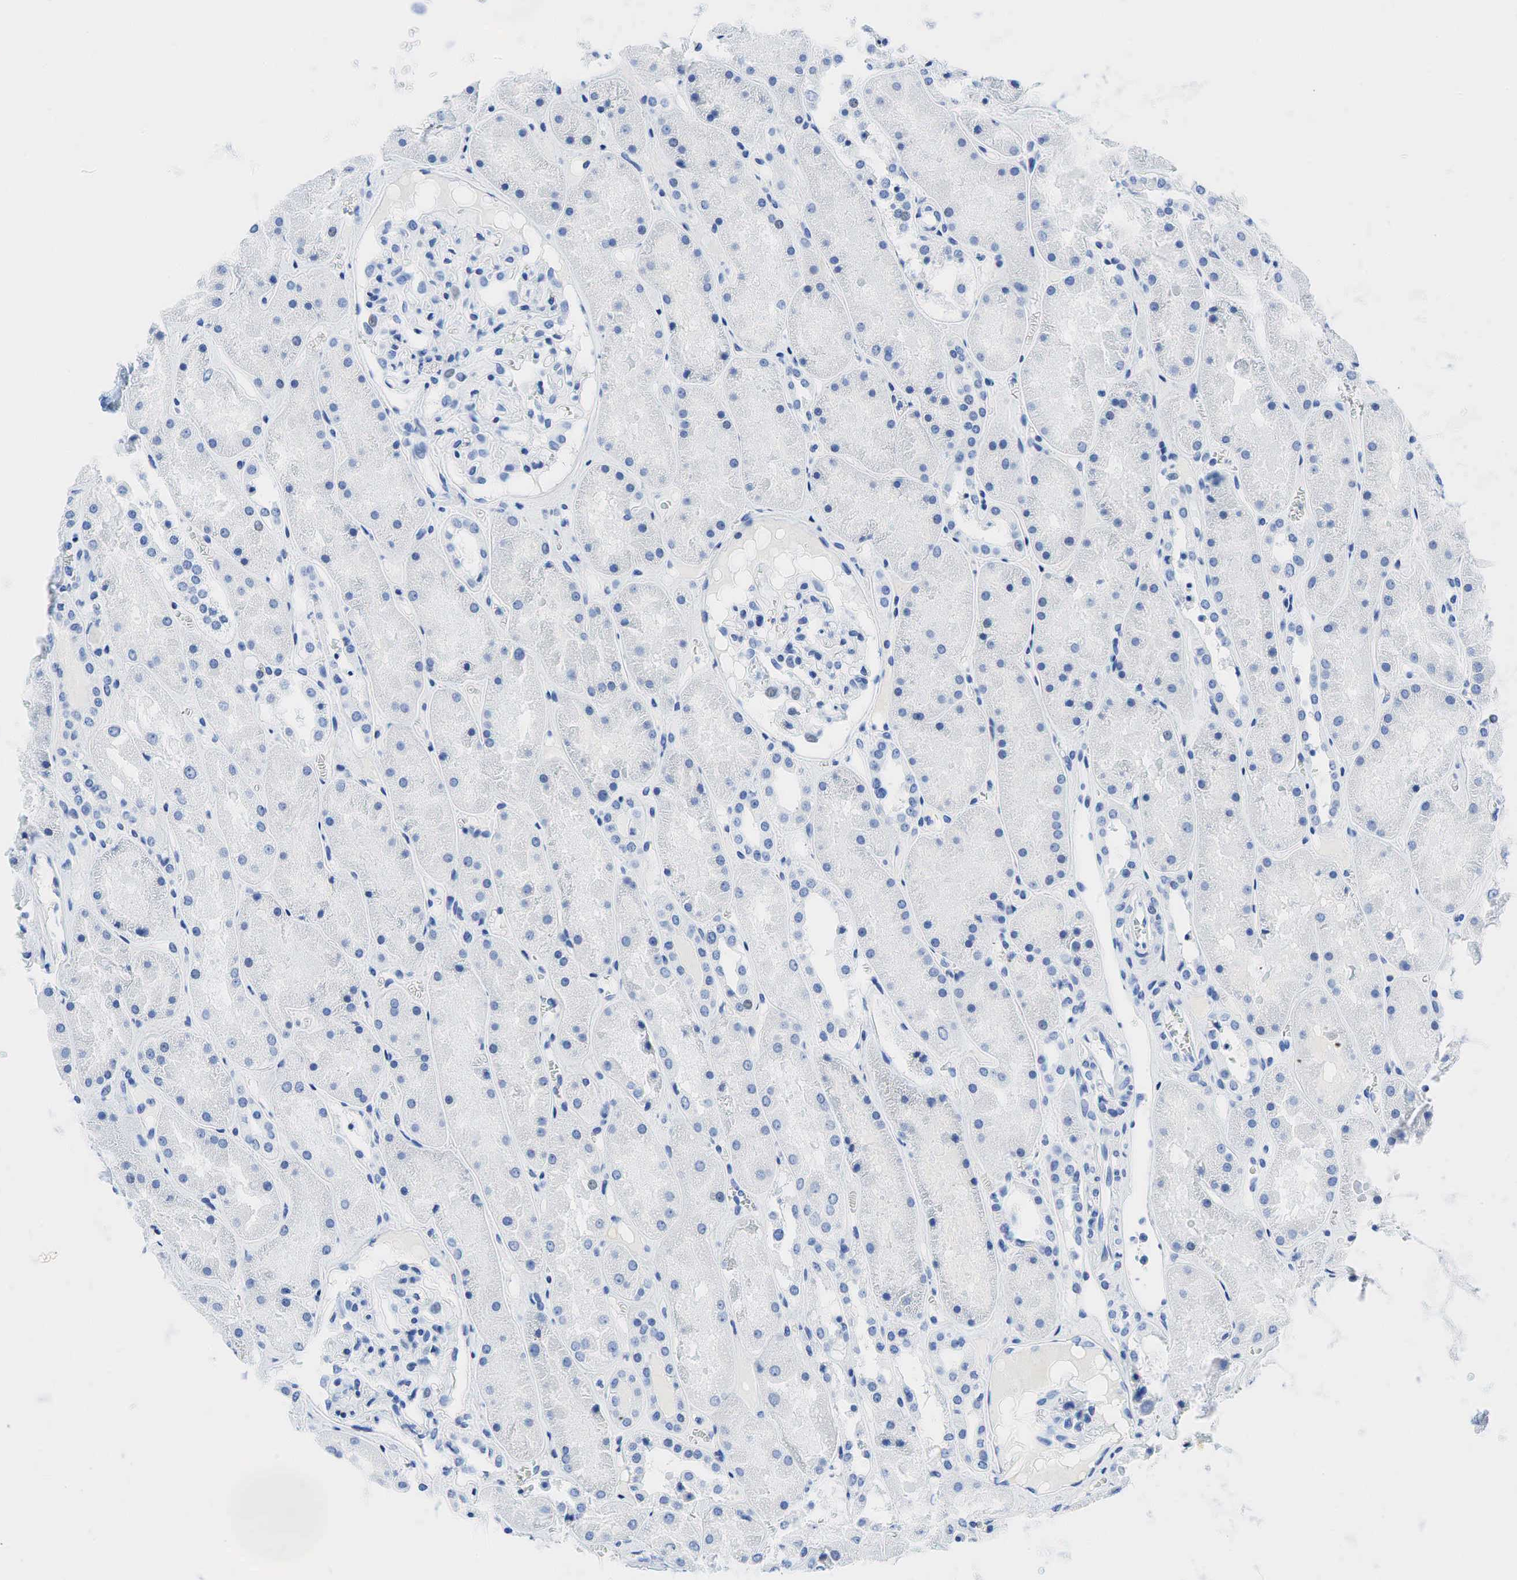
{"staining": {"intensity": "negative", "quantity": "none", "location": "none"}, "tissue": "kidney", "cell_type": "Cells in glomeruli", "image_type": "normal", "snomed": [{"axis": "morphology", "description": "Normal tissue, NOS"}, {"axis": "topography", "description": "Kidney"}], "caption": "Immunohistochemical staining of benign kidney exhibits no significant staining in cells in glomeruli.", "gene": "INHA", "patient": {"sex": "male", "age": 36}}